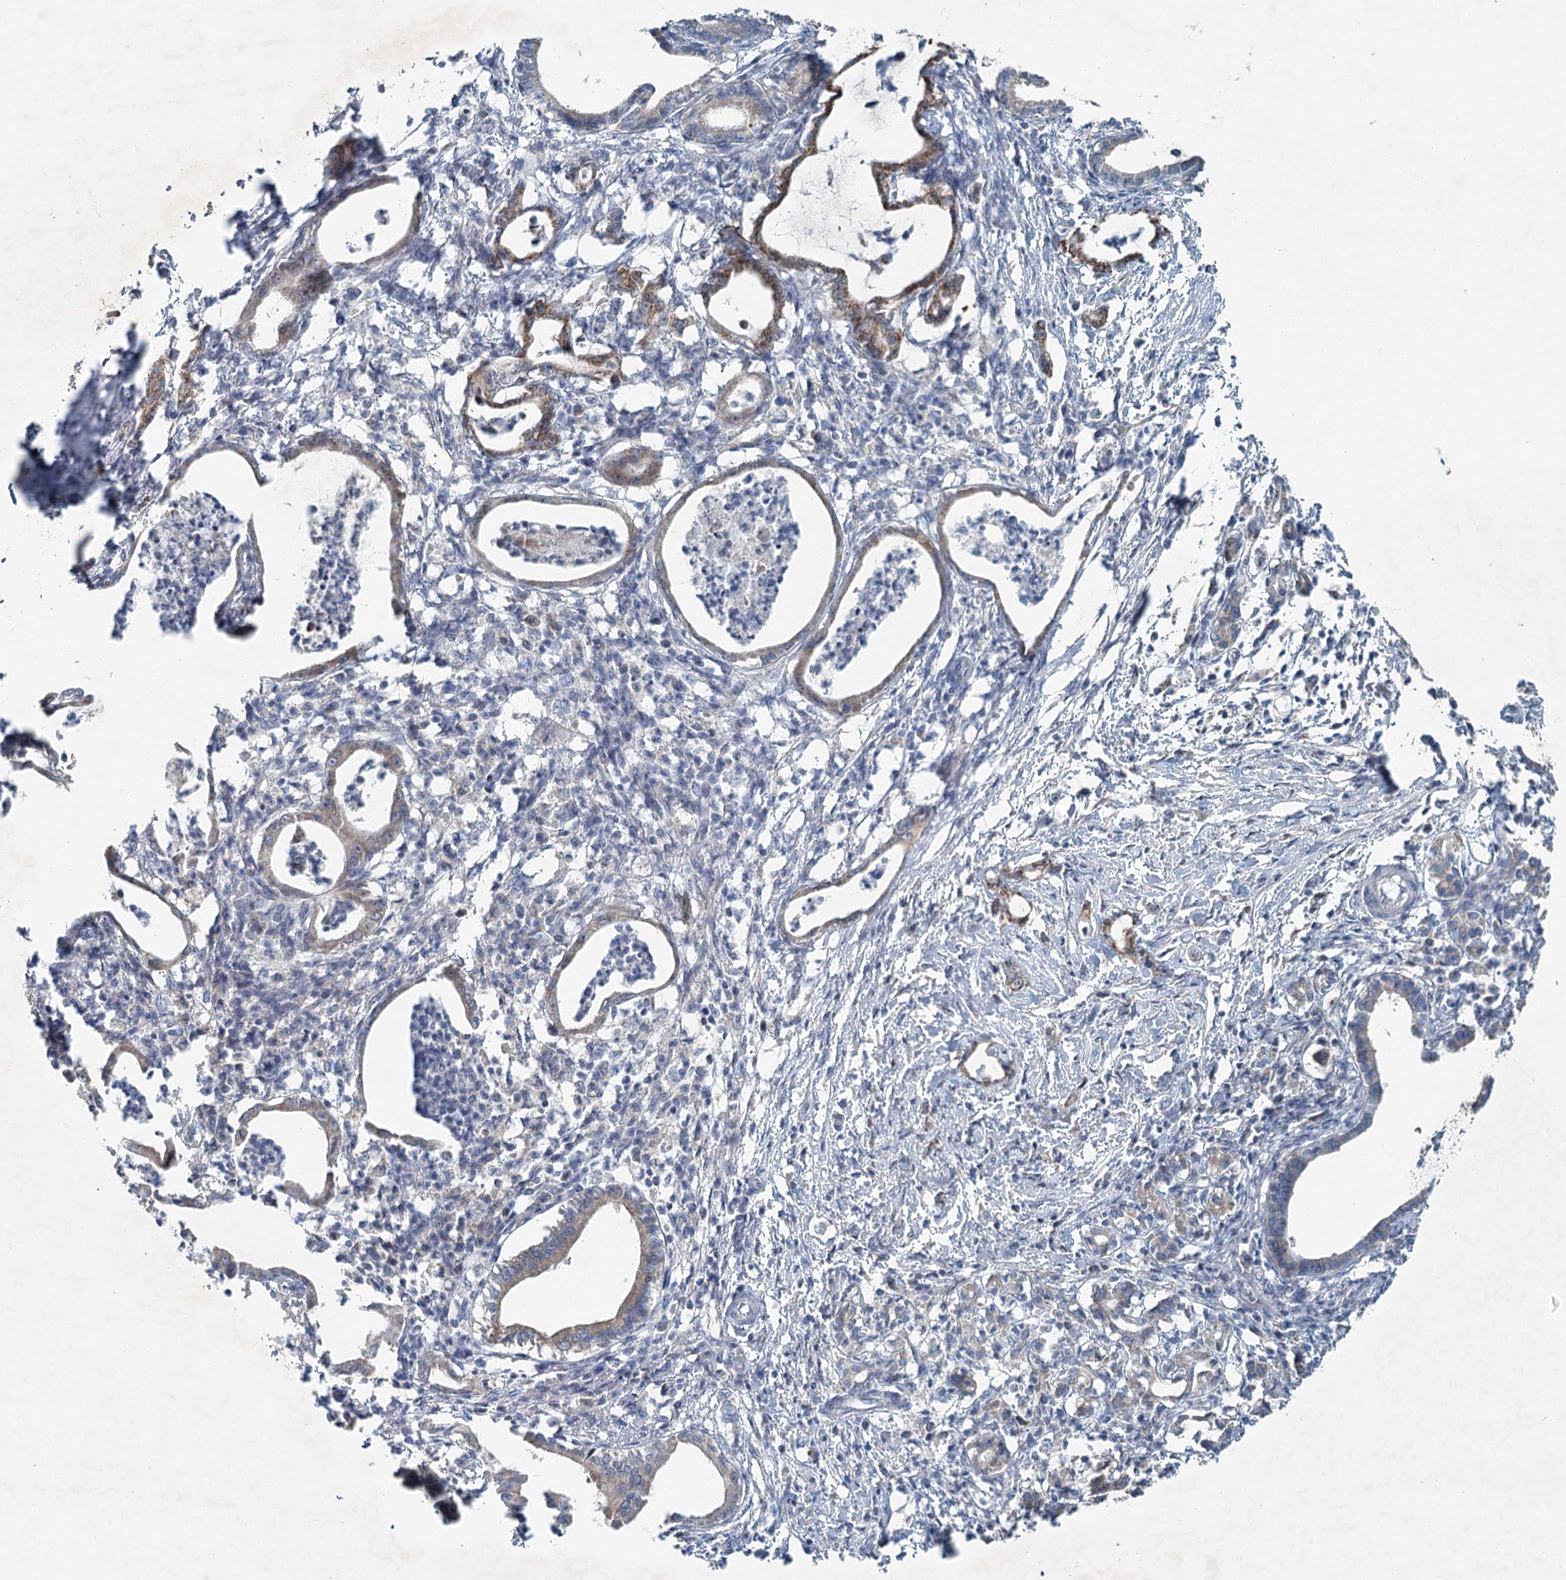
{"staining": {"intensity": "moderate", "quantity": "25%-75%", "location": "cytoplasmic/membranous"}, "tissue": "pancreatic cancer", "cell_type": "Tumor cells", "image_type": "cancer", "snomed": [{"axis": "morphology", "description": "Adenocarcinoma, NOS"}, {"axis": "topography", "description": "Pancreas"}], "caption": "DAB (3,3'-diaminobenzidine) immunohistochemical staining of human pancreatic adenocarcinoma exhibits moderate cytoplasmic/membranous protein staining in about 25%-75% of tumor cells. The staining was performed using DAB to visualize the protein expression in brown, while the nuclei were stained in blue with hematoxylin (Magnification: 20x).", "gene": "CHCHD5", "patient": {"sex": "female", "age": 55}}